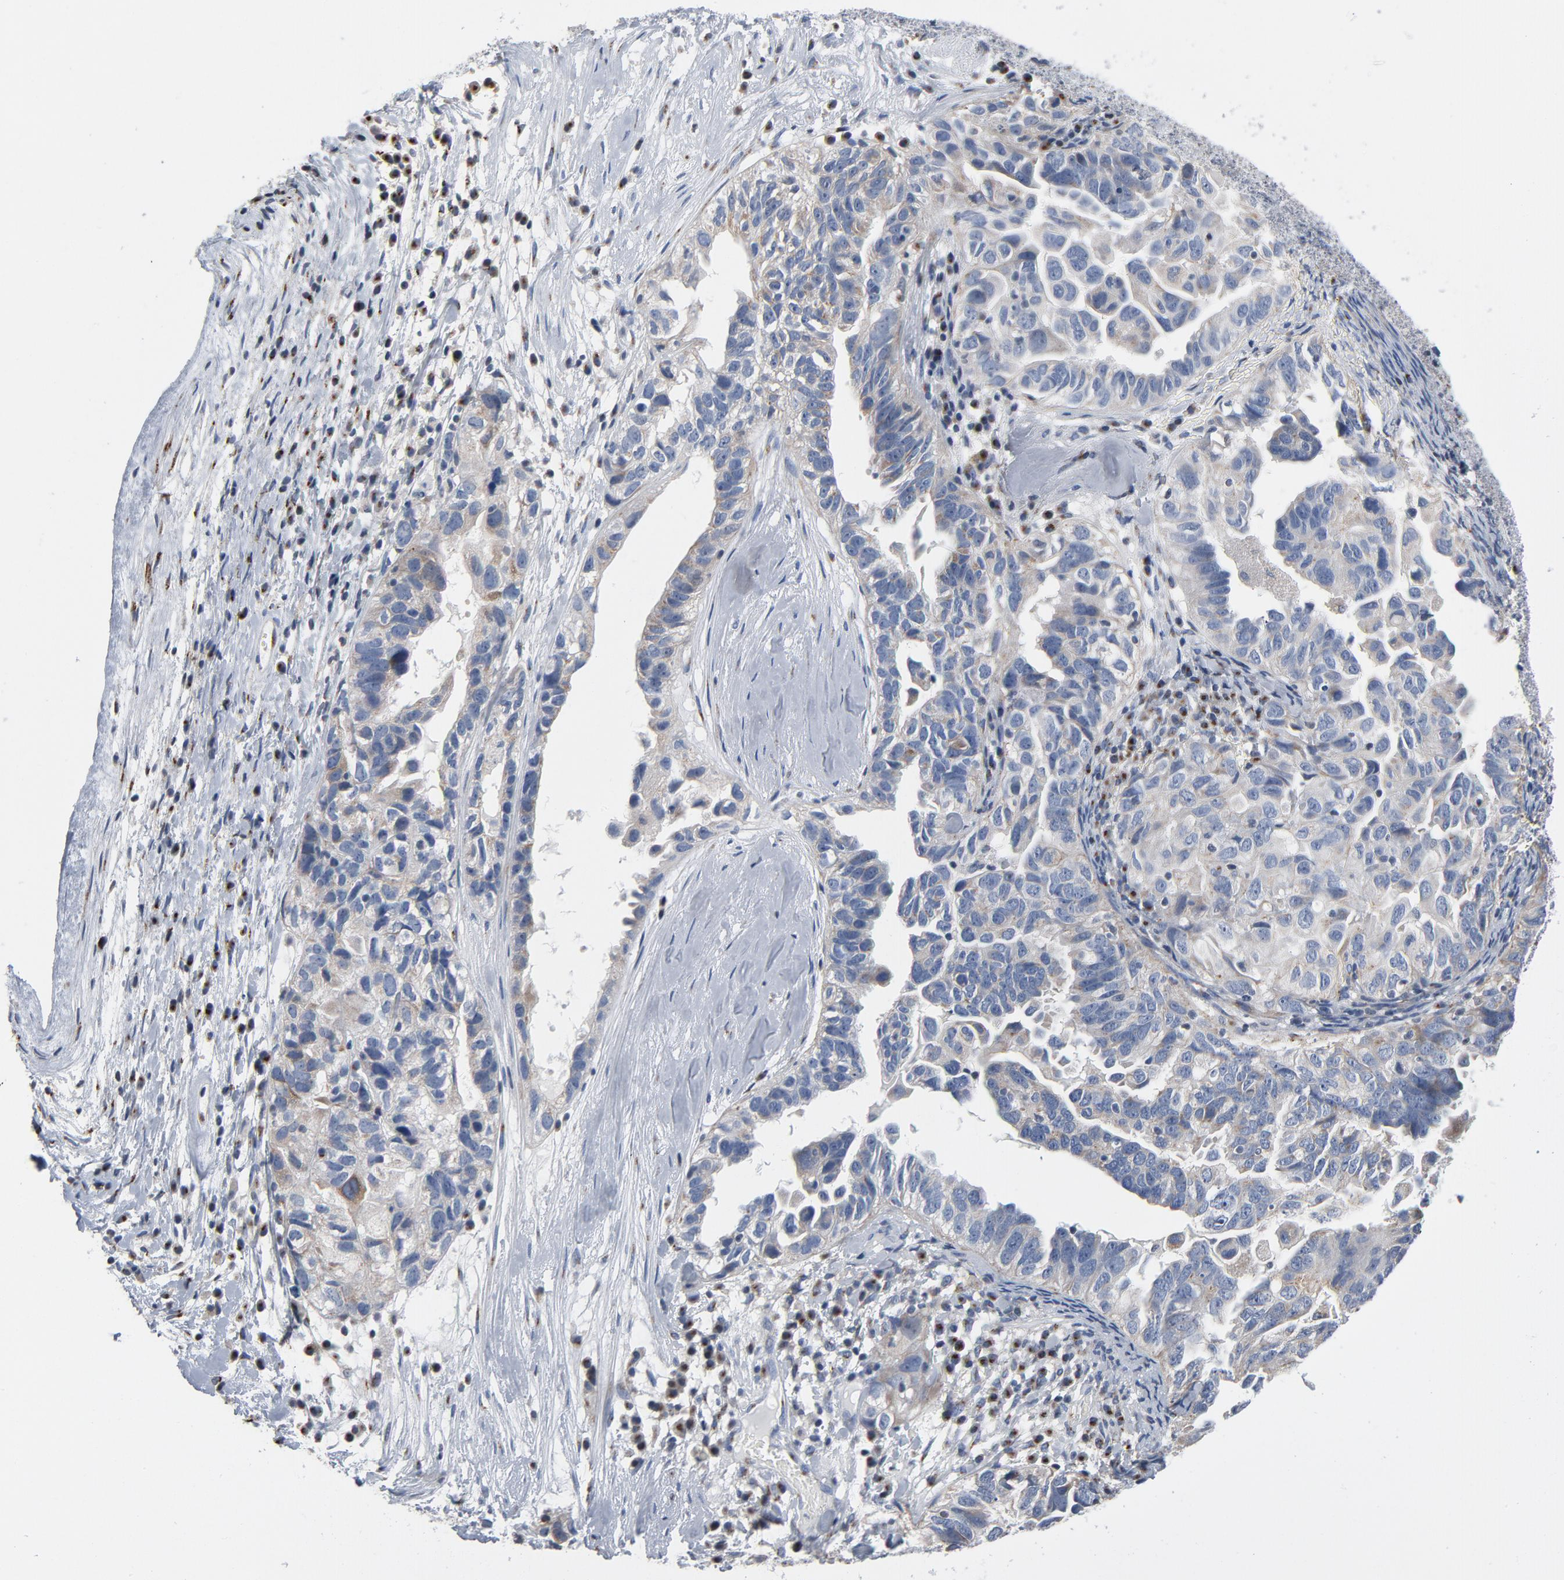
{"staining": {"intensity": "moderate", "quantity": "25%-75%", "location": "cytoplasmic/membranous"}, "tissue": "ovarian cancer", "cell_type": "Tumor cells", "image_type": "cancer", "snomed": [{"axis": "morphology", "description": "Cystadenocarcinoma, serous, NOS"}, {"axis": "topography", "description": "Ovary"}], "caption": "This is a micrograph of IHC staining of ovarian serous cystadenocarcinoma, which shows moderate positivity in the cytoplasmic/membranous of tumor cells.", "gene": "YIPF6", "patient": {"sex": "female", "age": 82}}